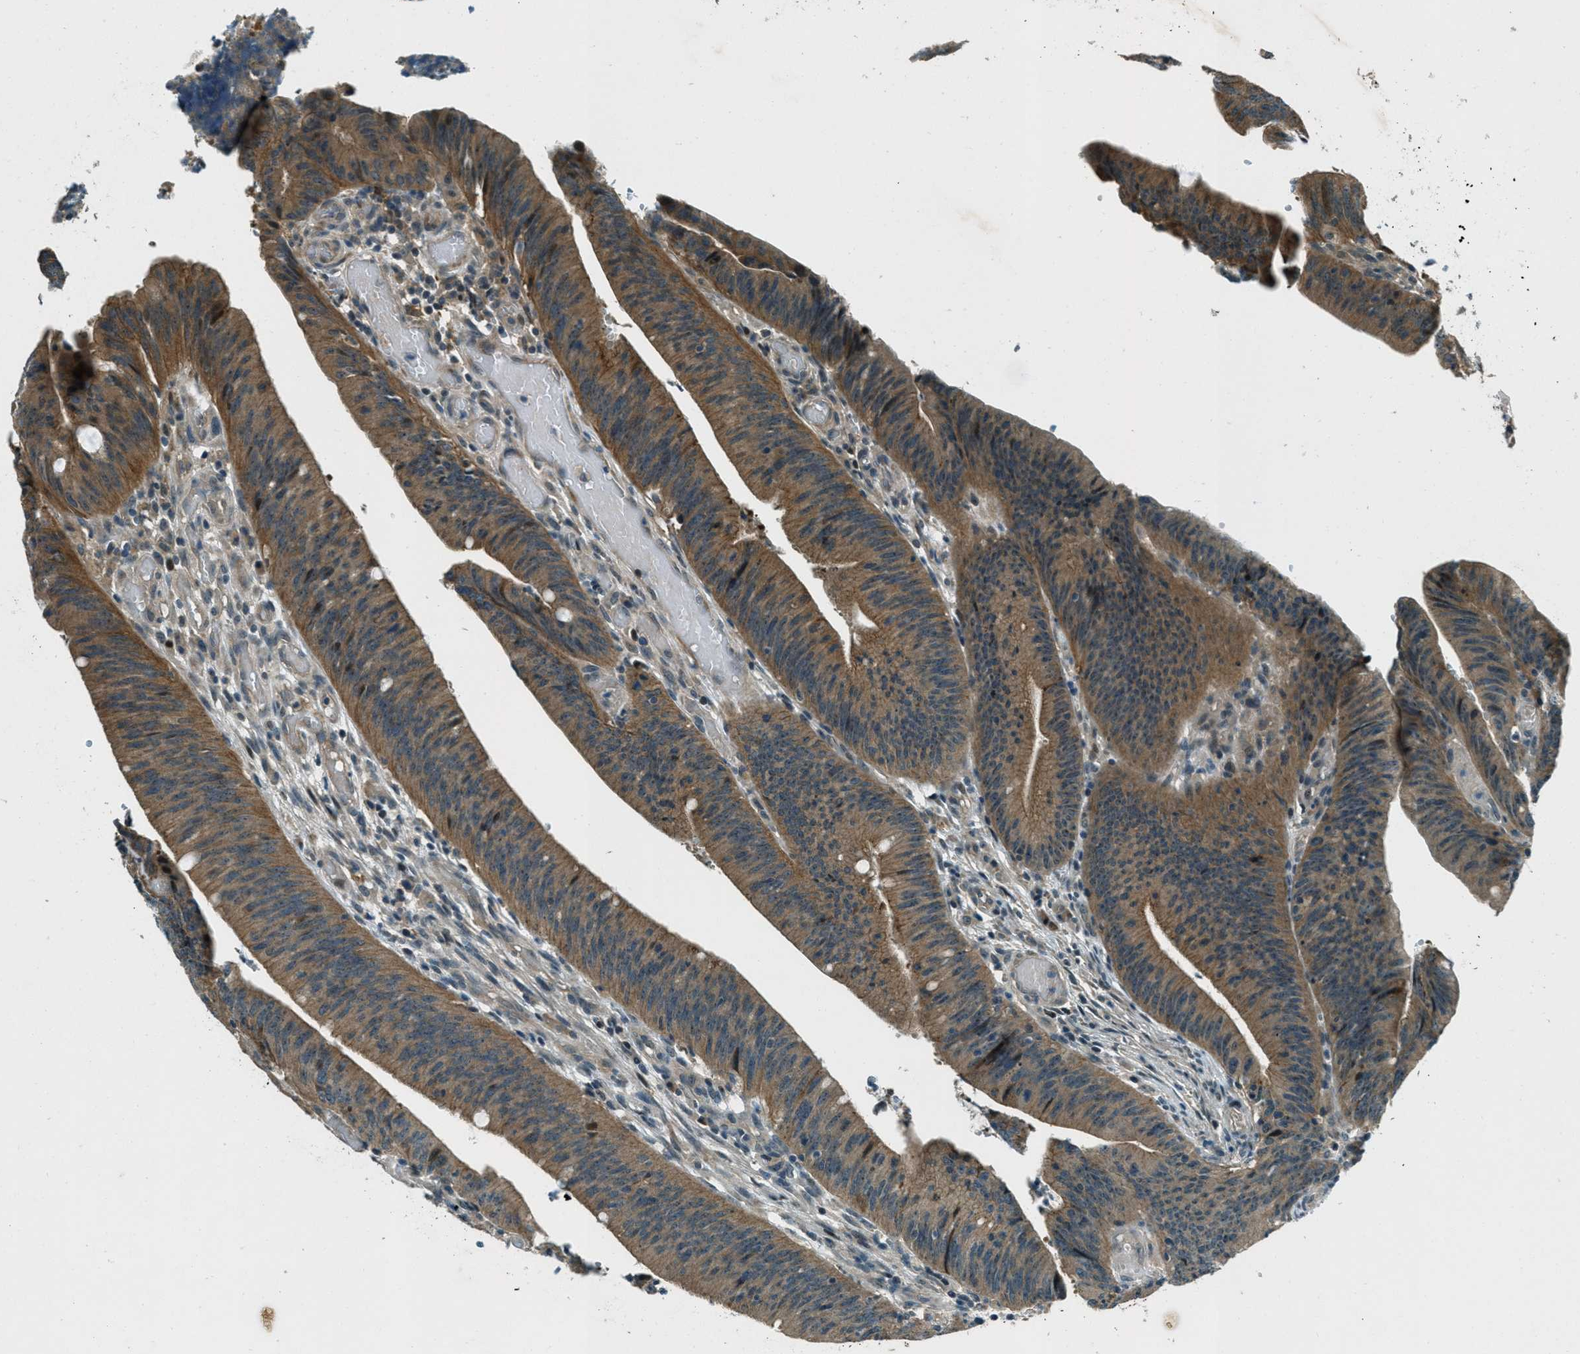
{"staining": {"intensity": "moderate", "quantity": ">75%", "location": "cytoplasmic/membranous"}, "tissue": "colorectal cancer", "cell_type": "Tumor cells", "image_type": "cancer", "snomed": [{"axis": "morphology", "description": "Normal tissue, NOS"}, {"axis": "morphology", "description": "Adenocarcinoma, NOS"}, {"axis": "topography", "description": "Rectum"}], "caption": "Immunohistochemistry (IHC) photomicrograph of colorectal cancer stained for a protein (brown), which exhibits medium levels of moderate cytoplasmic/membranous expression in approximately >75% of tumor cells.", "gene": "STK11", "patient": {"sex": "female", "age": 66}}